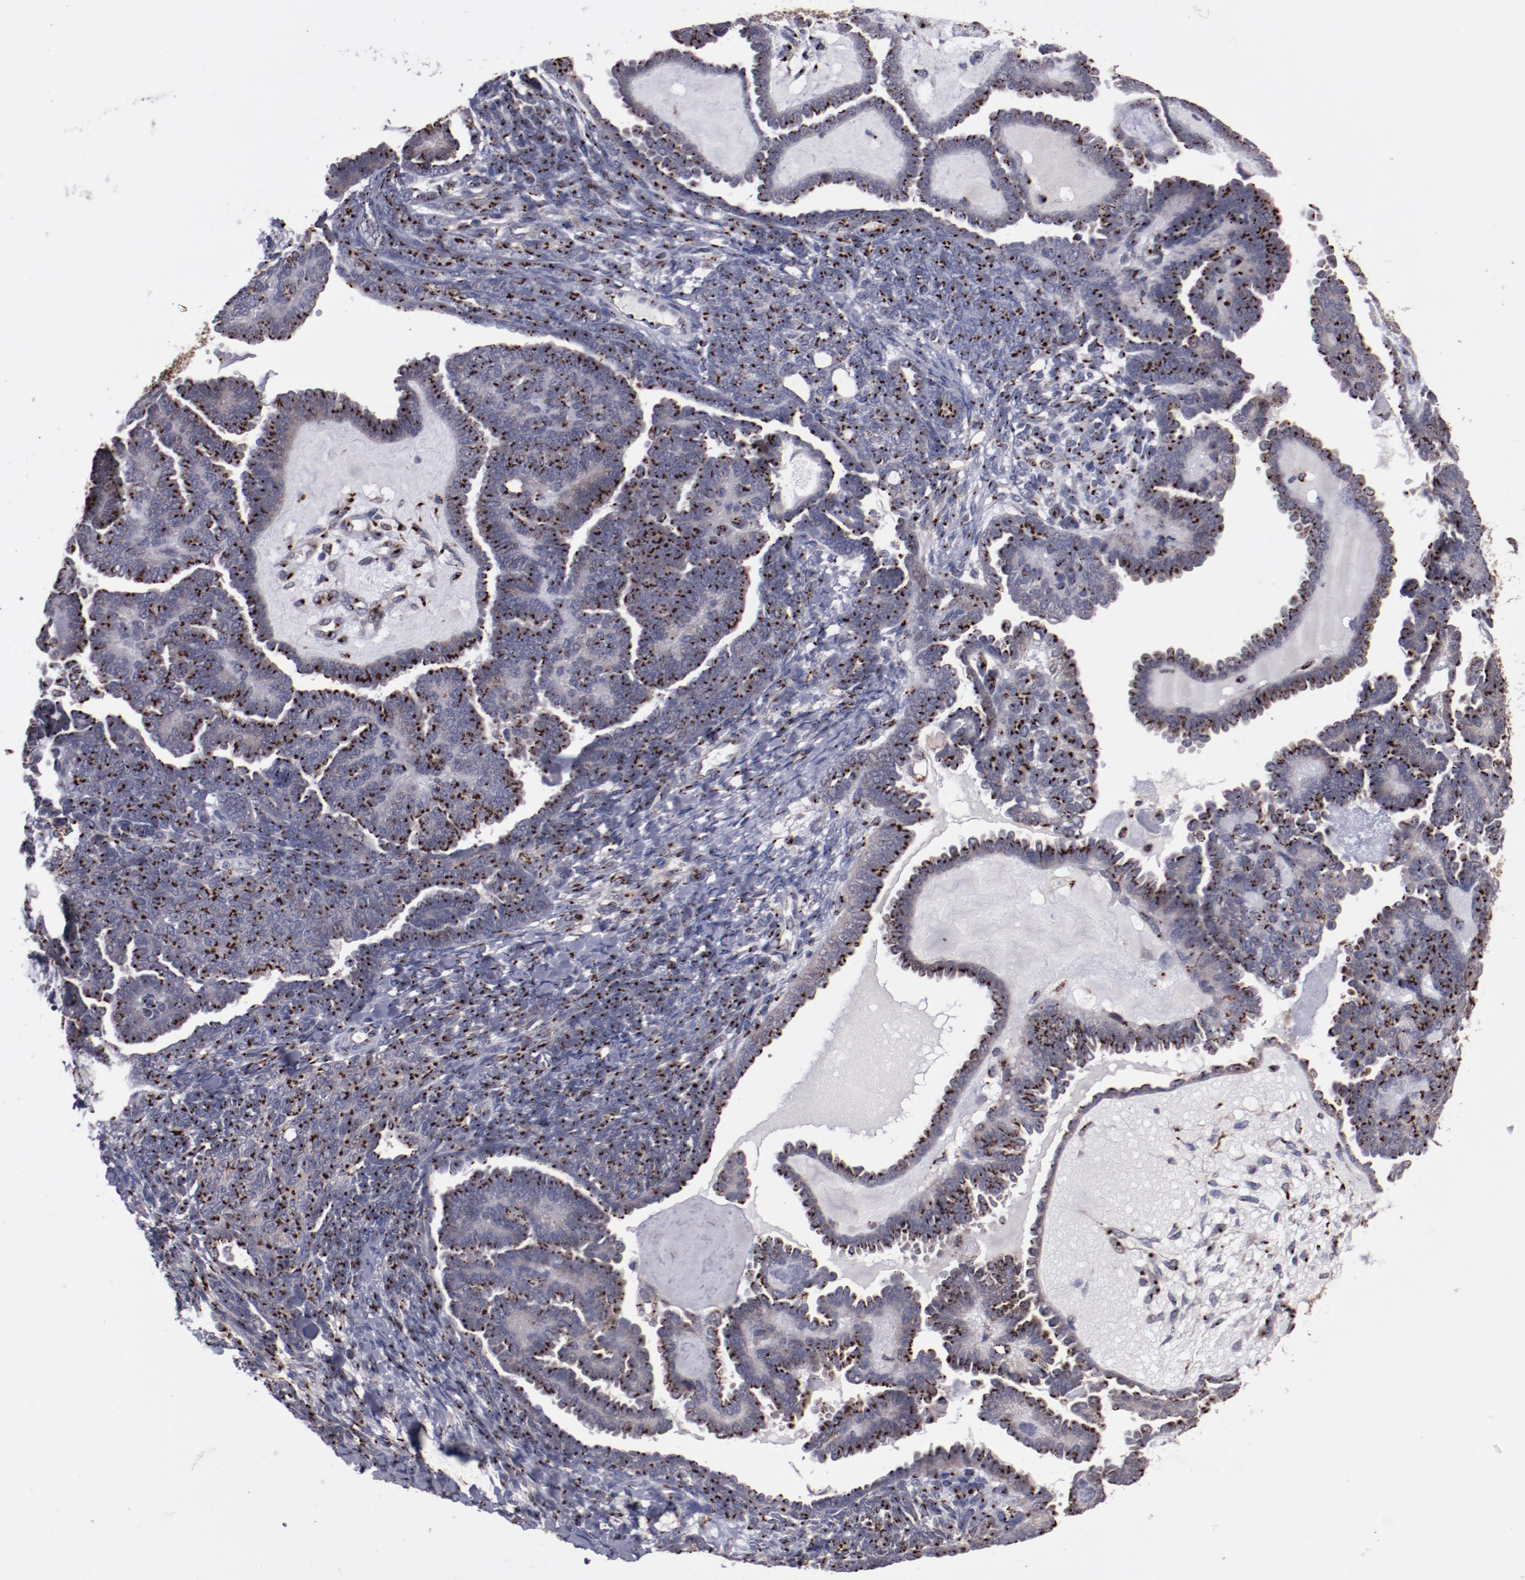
{"staining": {"intensity": "strong", "quantity": ">75%", "location": "nuclear"}, "tissue": "endometrial cancer", "cell_type": "Tumor cells", "image_type": "cancer", "snomed": [{"axis": "morphology", "description": "Neoplasm, malignant, NOS"}, {"axis": "topography", "description": "Endometrium"}], "caption": "Protein expression analysis of human neoplasm (malignant) (endometrial) reveals strong nuclear positivity in approximately >75% of tumor cells. The staining was performed using DAB to visualize the protein expression in brown, while the nuclei were stained in blue with hematoxylin (Magnification: 20x).", "gene": "GOLIM4", "patient": {"sex": "female", "age": 74}}